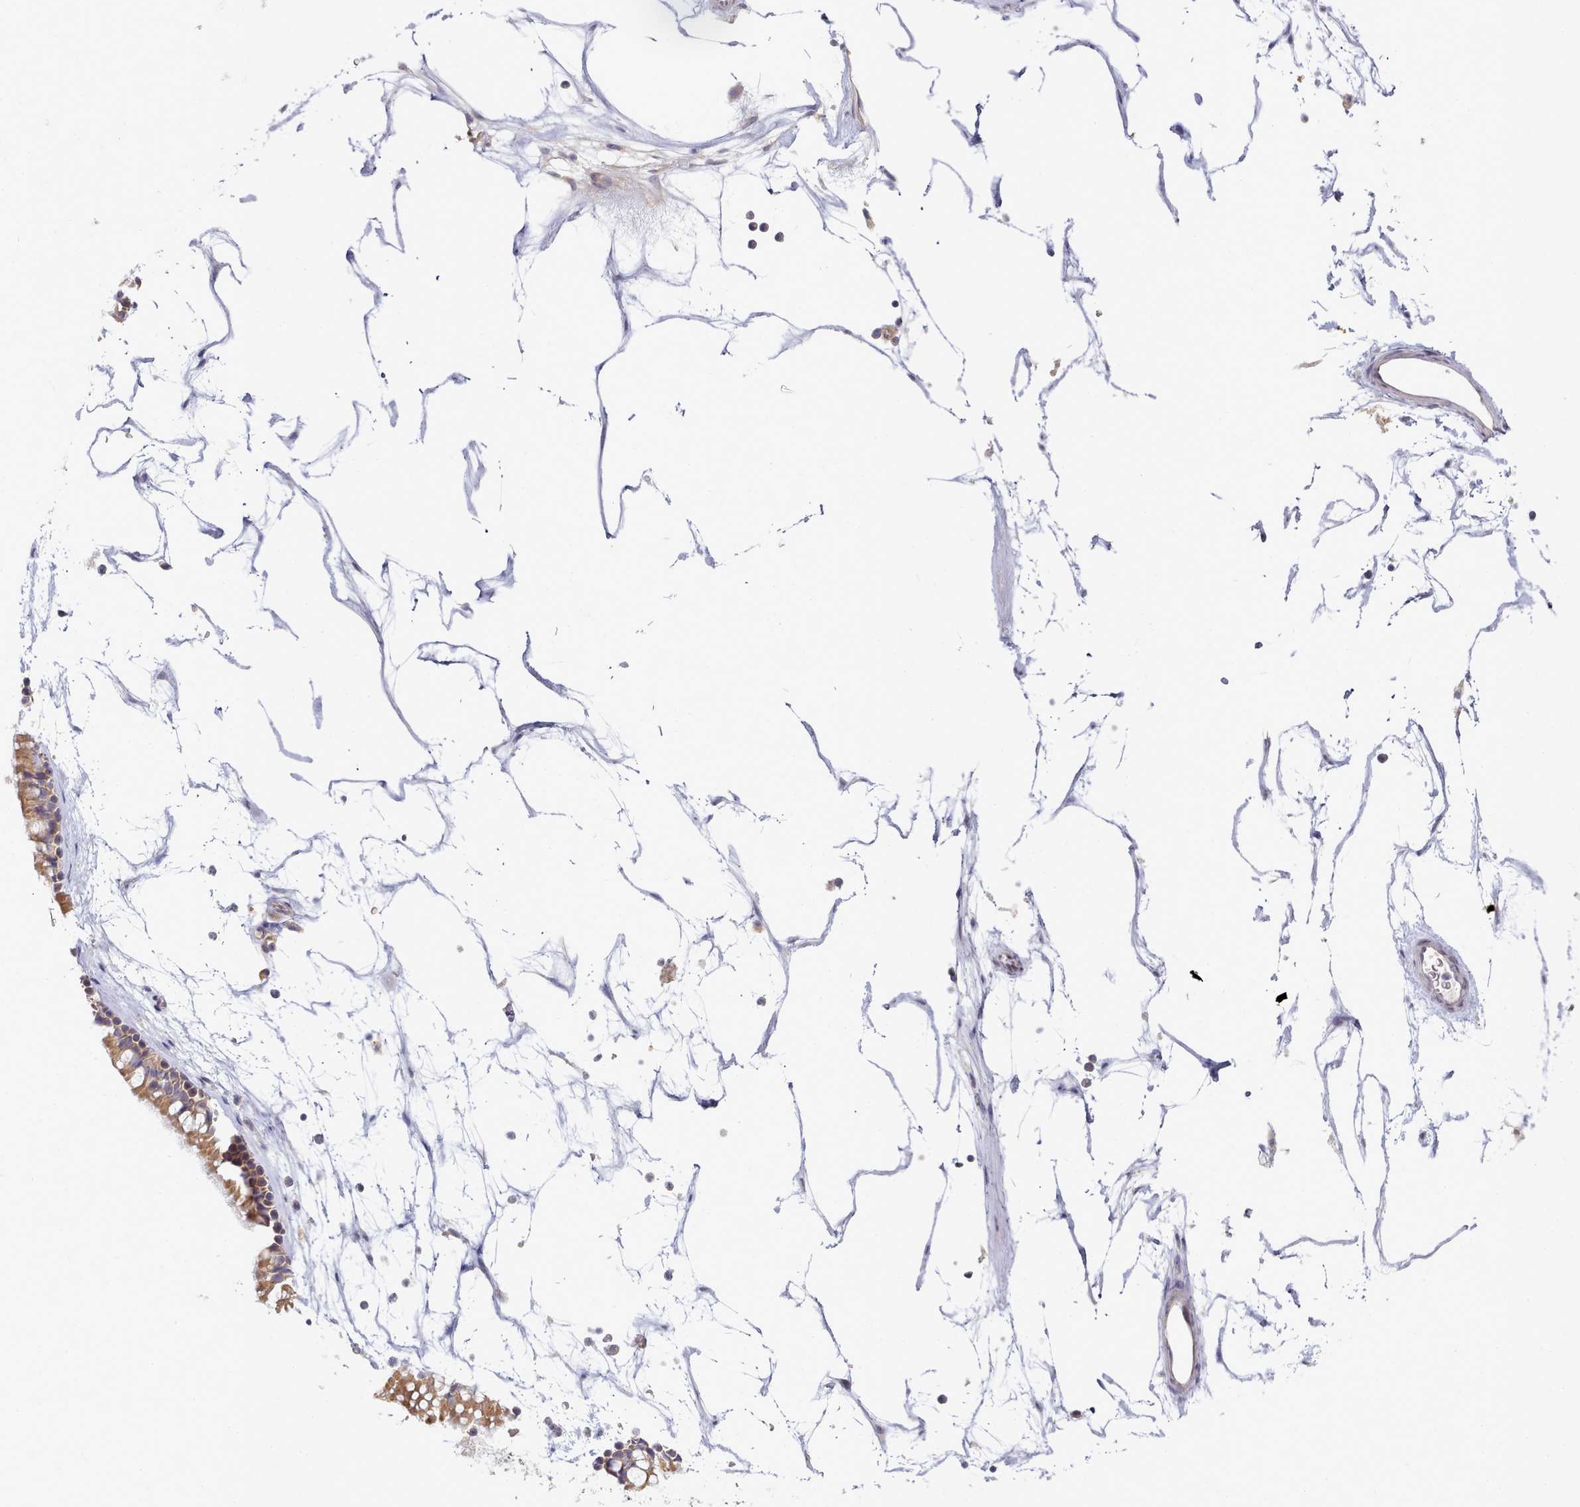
{"staining": {"intensity": "moderate", "quantity": ">75%", "location": "cytoplasmic/membranous"}, "tissue": "nasopharynx", "cell_type": "Respiratory epithelial cells", "image_type": "normal", "snomed": [{"axis": "morphology", "description": "Normal tissue, NOS"}, {"axis": "topography", "description": "Nasopharynx"}], "caption": "Respiratory epithelial cells display medium levels of moderate cytoplasmic/membranous expression in approximately >75% of cells in normal human nasopharynx. Using DAB (brown) and hematoxylin (blue) stains, captured at high magnification using brightfield microscopy.", "gene": "TYW1B", "patient": {"sex": "male", "age": 64}}